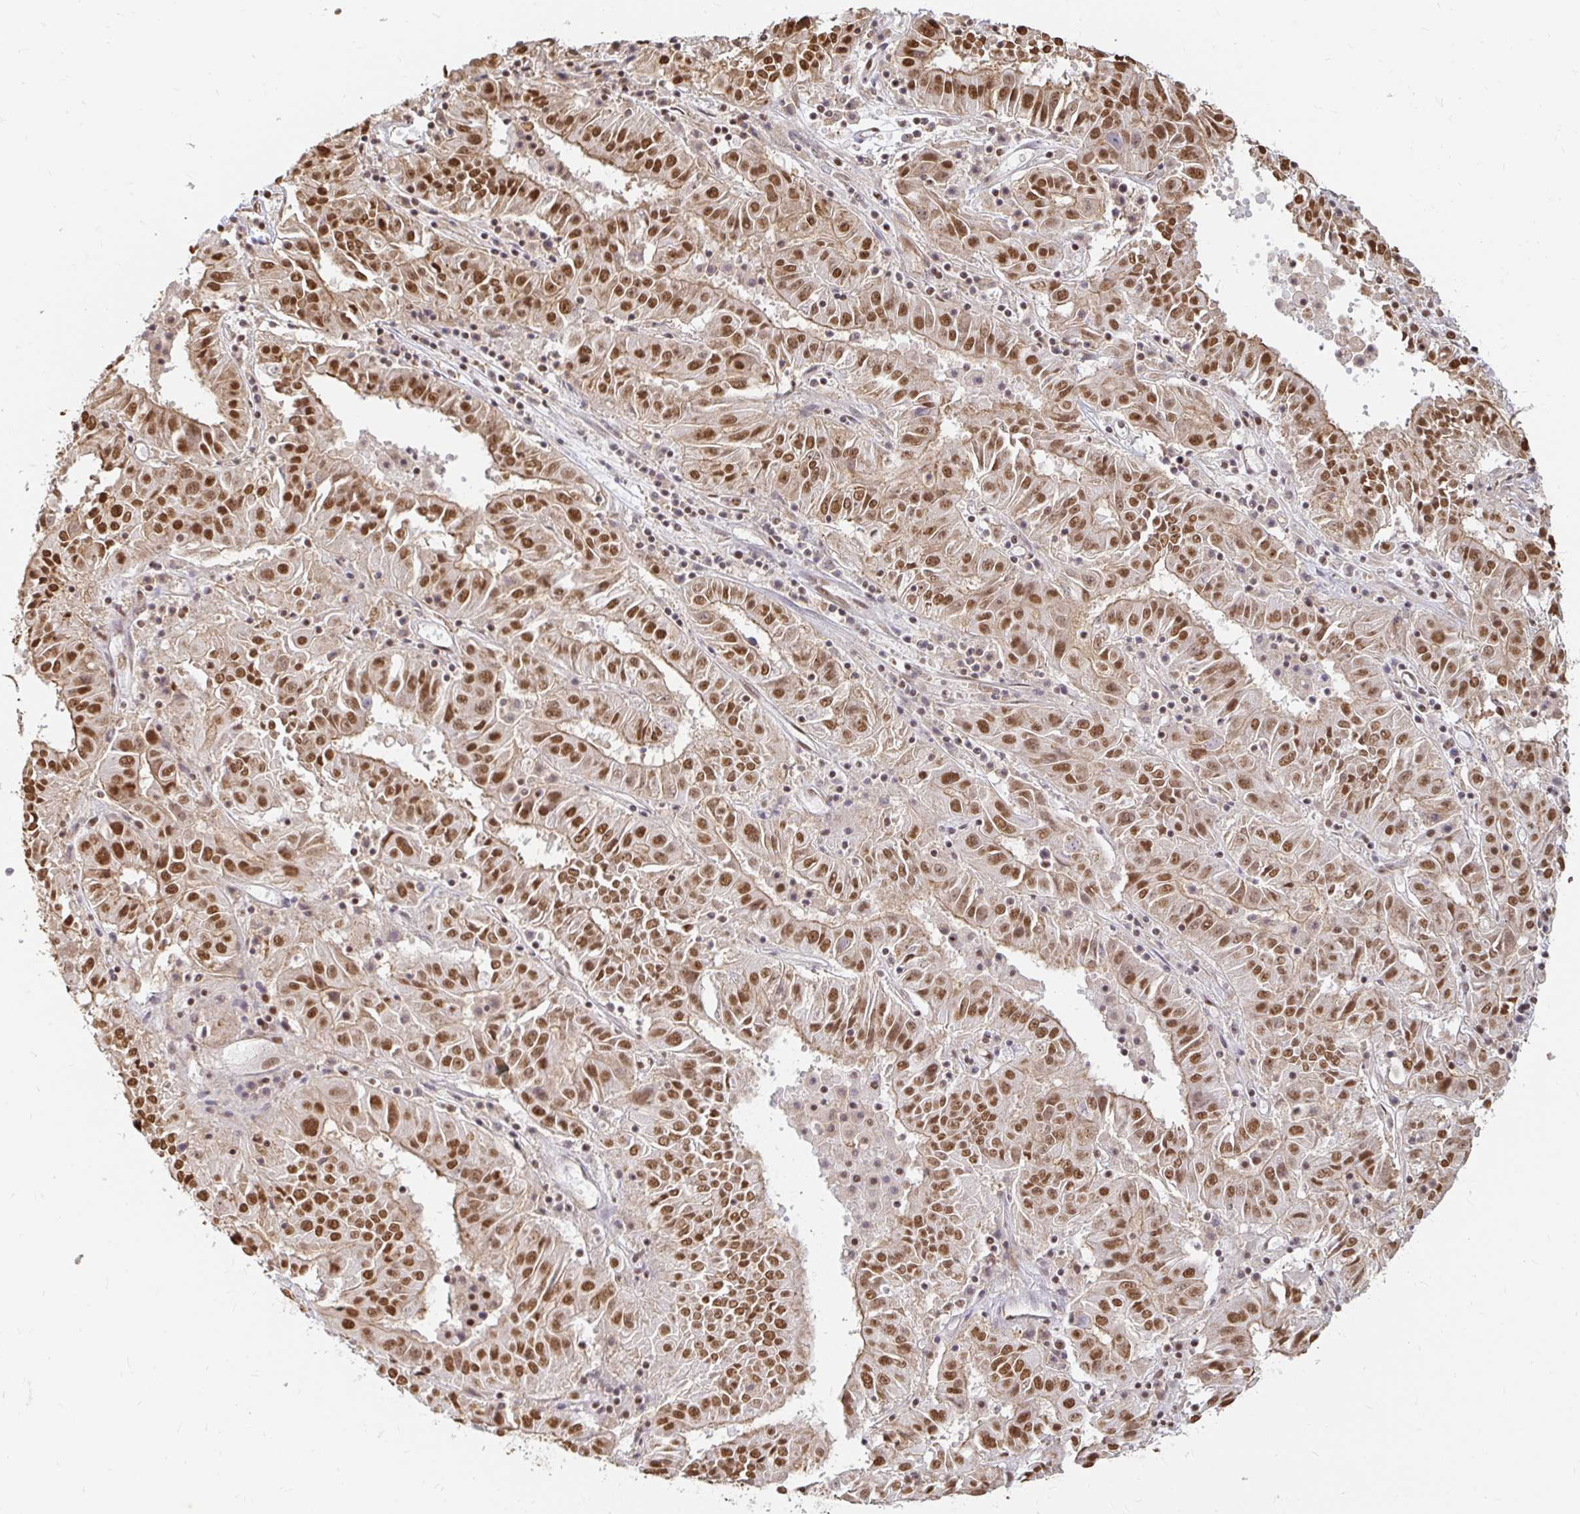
{"staining": {"intensity": "moderate", "quantity": ">75%", "location": "cytoplasmic/membranous,nuclear"}, "tissue": "pancreatic cancer", "cell_type": "Tumor cells", "image_type": "cancer", "snomed": [{"axis": "morphology", "description": "Adenocarcinoma, NOS"}, {"axis": "topography", "description": "Pancreas"}], "caption": "IHC image of neoplastic tissue: pancreatic cancer stained using immunohistochemistry (IHC) displays medium levels of moderate protein expression localized specifically in the cytoplasmic/membranous and nuclear of tumor cells, appearing as a cytoplasmic/membranous and nuclear brown color.", "gene": "HNRNPU", "patient": {"sex": "male", "age": 63}}